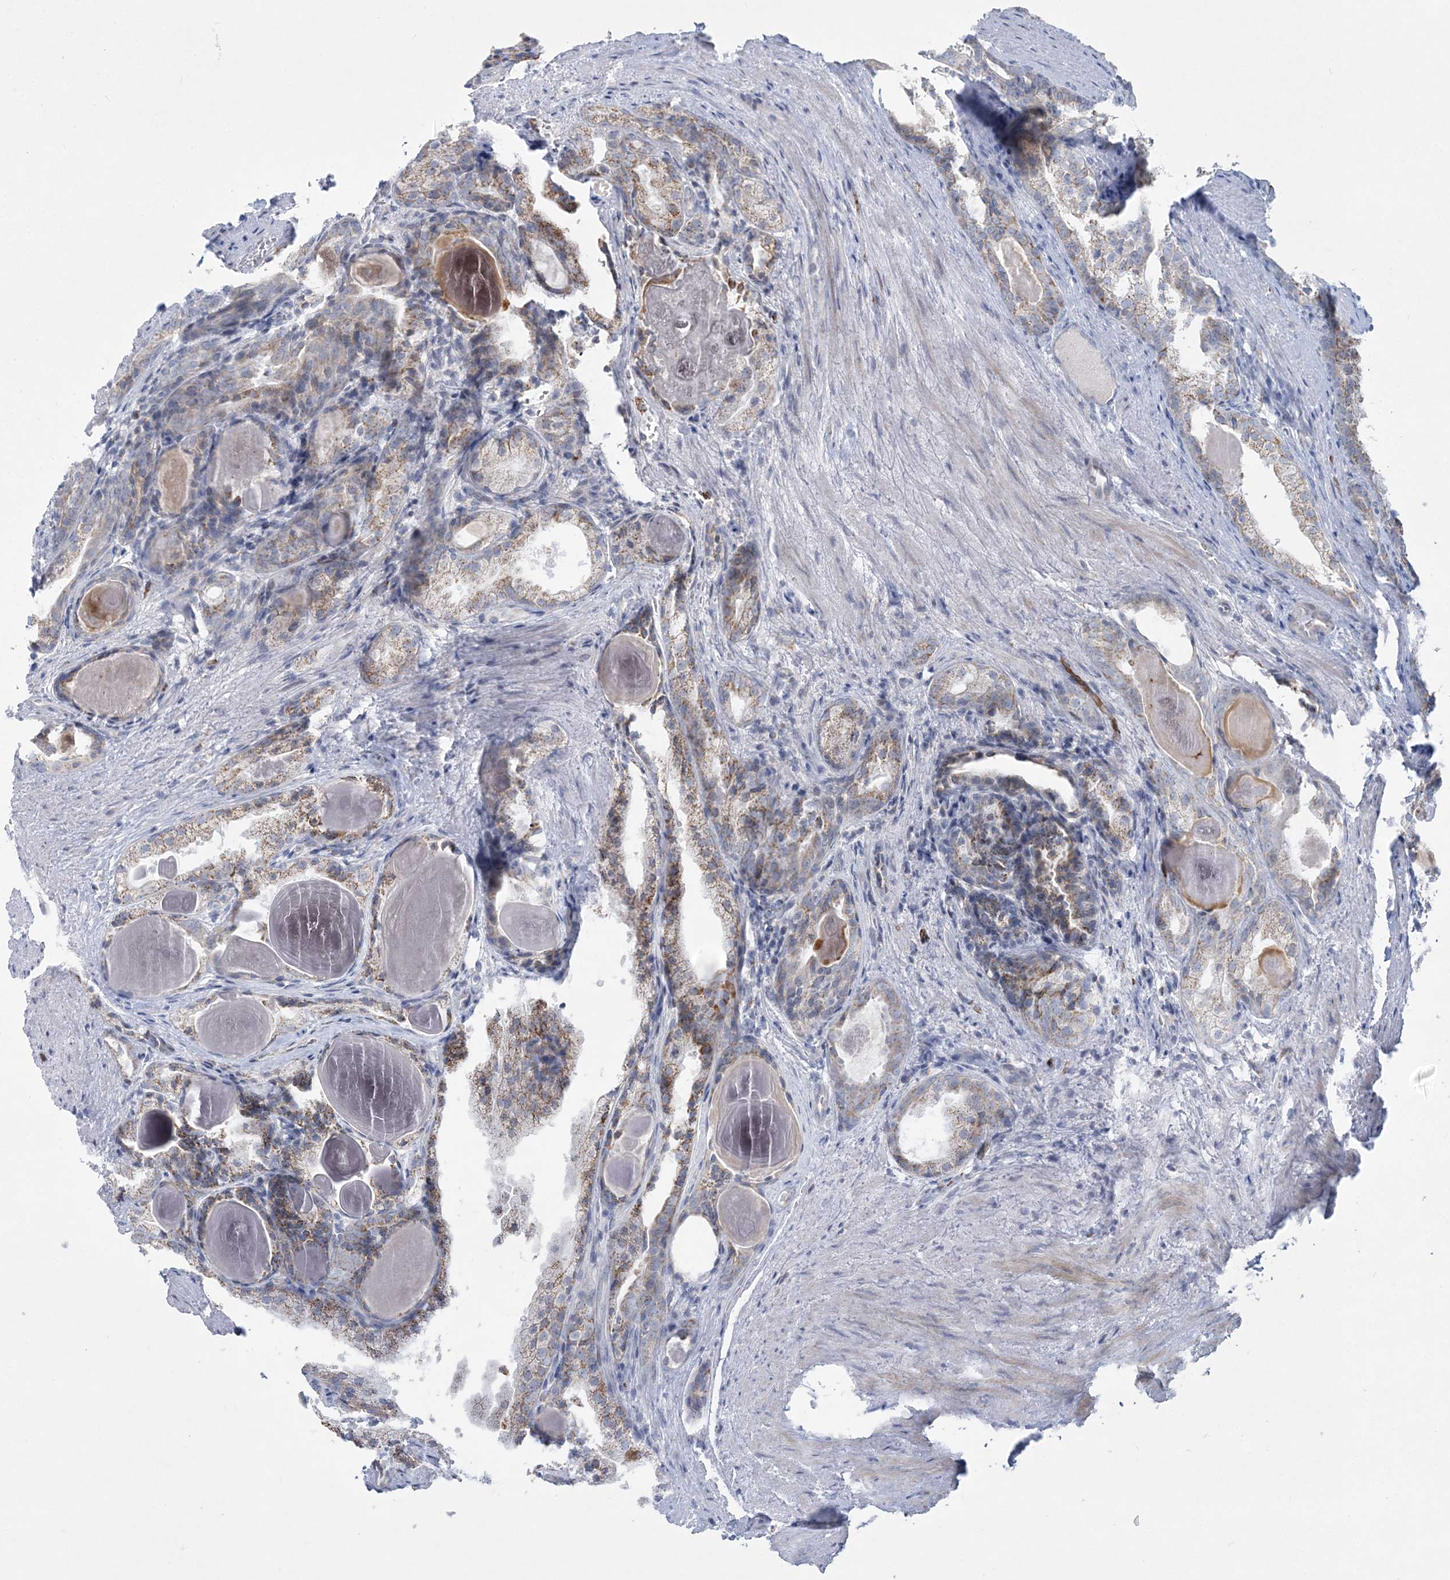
{"staining": {"intensity": "moderate", "quantity": "25%-75%", "location": "cytoplasmic/membranous"}, "tissue": "prostate cancer", "cell_type": "Tumor cells", "image_type": "cancer", "snomed": [{"axis": "morphology", "description": "Adenocarcinoma, High grade"}, {"axis": "topography", "description": "Prostate"}], "caption": "Immunohistochemical staining of prostate cancer (high-grade adenocarcinoma) reveals moderate cytoplasmic/membranous protein positivity in about 25%-75% of tumor cells. The staining is performed using DAB (3,3'-diaminobenzidine) brown chromogen to label protein expression. The nuclei are counter-stained blue using hematoxylin.", "gene": "TBC1D7", "patient": {"sex": "male", "age": 62}}